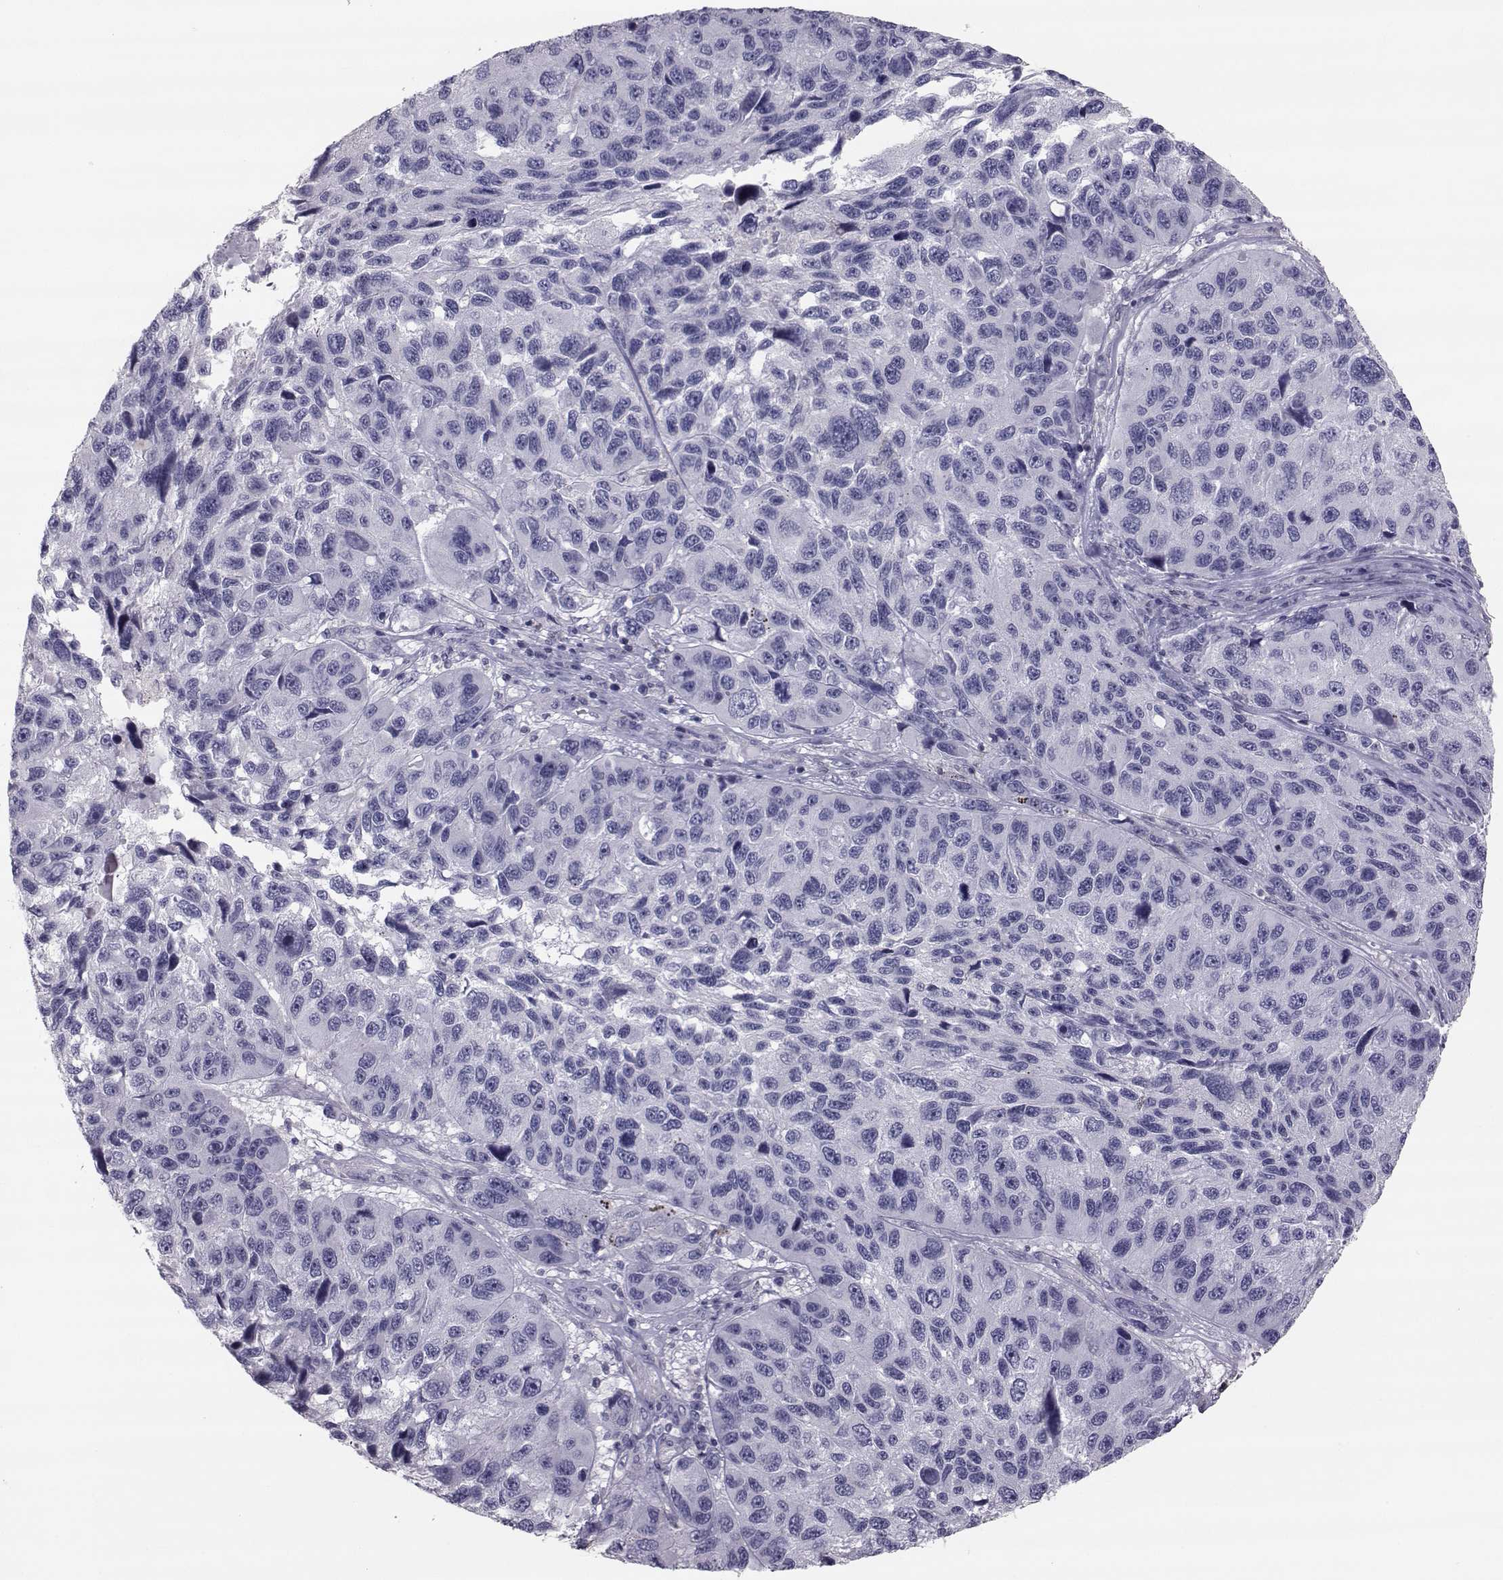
{"staining": {"intensity": "negative", "quantity": "none", "location": "none"}, "tissue": "melanoma", "cell_type": "Tumor cells", "image_type": "cancer", "snomed": [{"axis": "morphology", "description": "Malignant melanoma, NOS"}, {"axis": "topography", "description": "Skin"}], "caption": "Immunohistochemistry photomicrograph of neoplastic tissue: human melanoma stained with DAB exhibits no significant protein staining in tumor cells.", "gene": "GARIN3", "patient": {"sex": "male", "age": 53}}